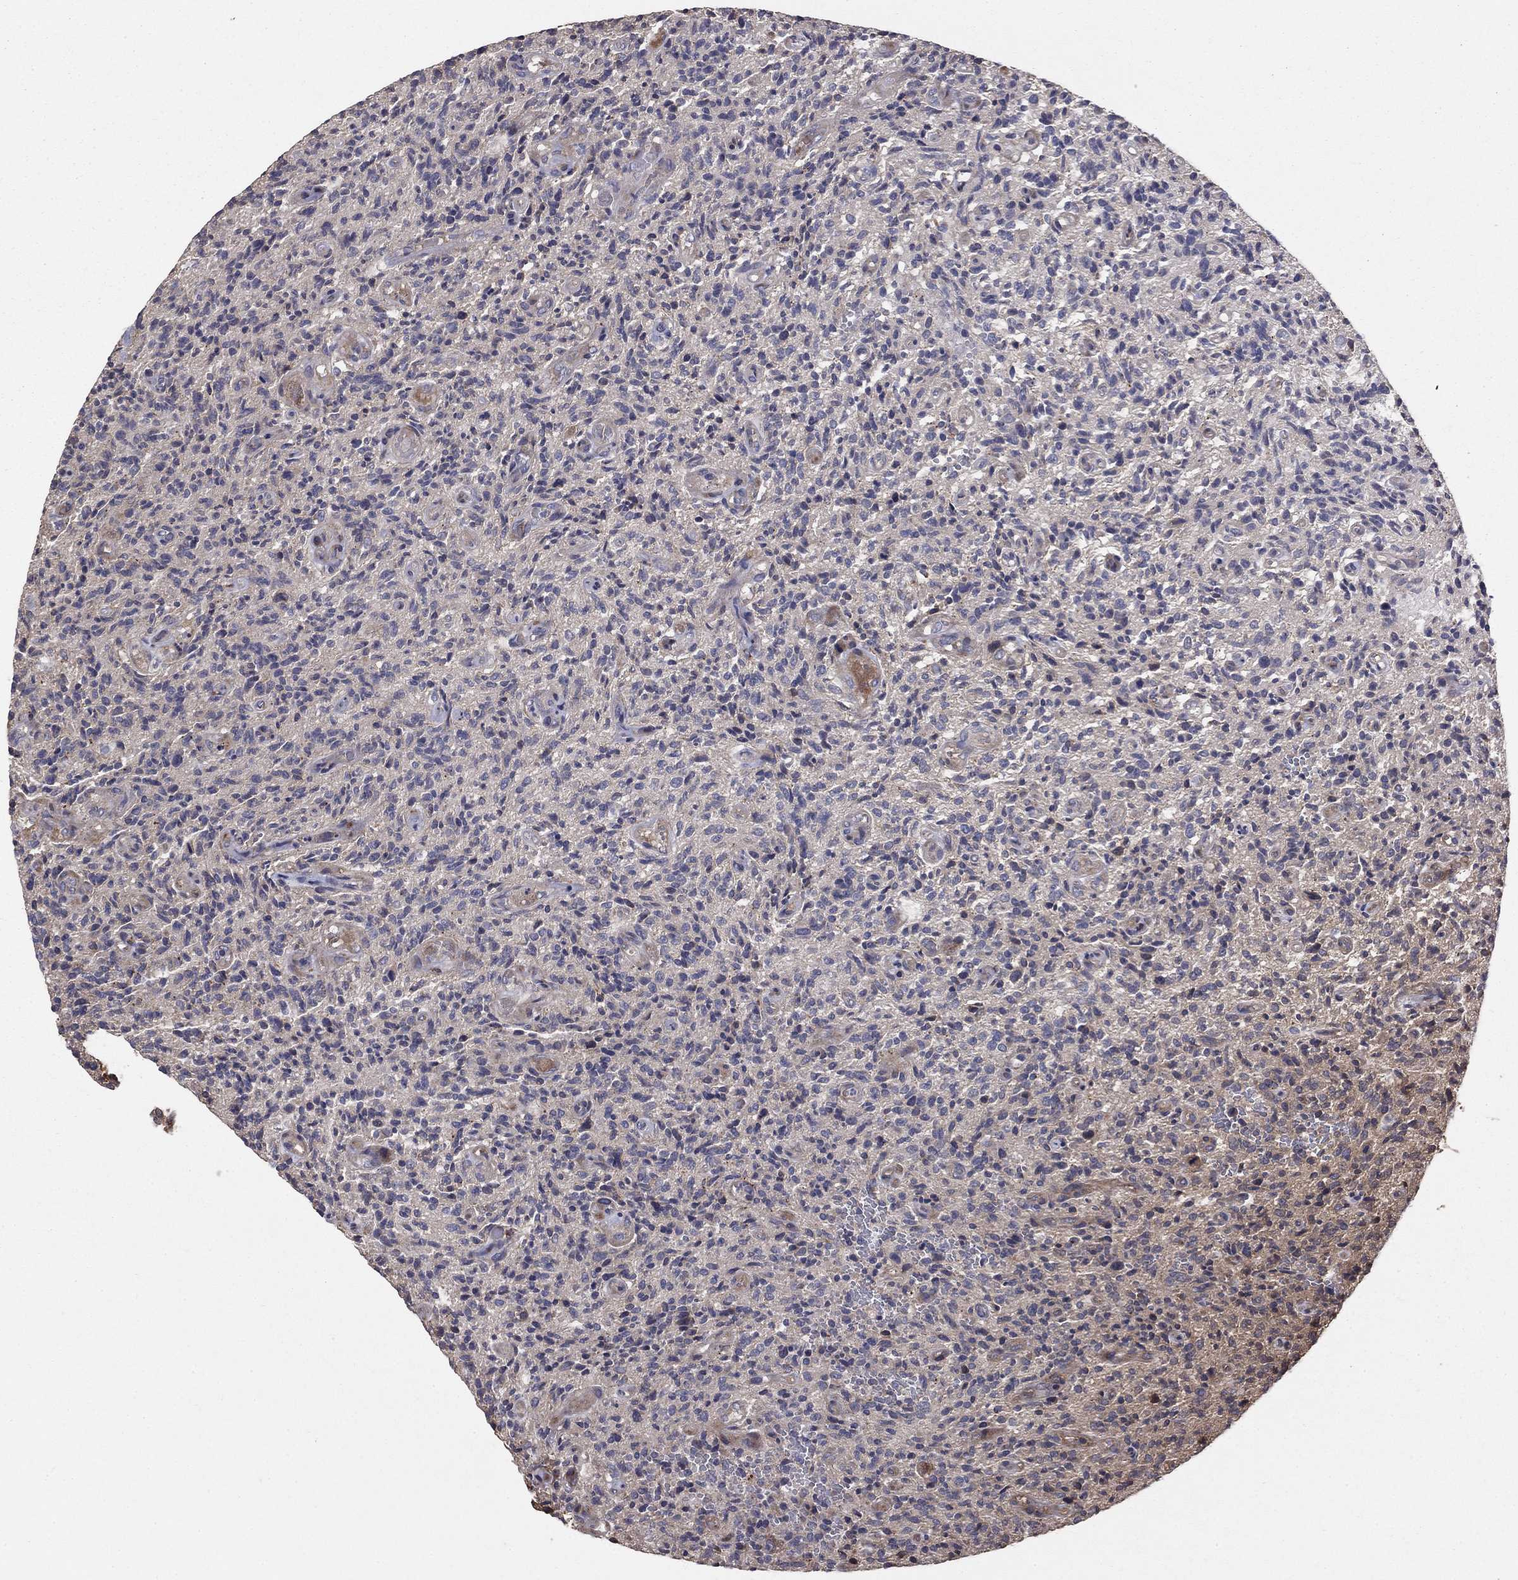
{"staining": {"intensity": "negative", "quantity": "none", "location": "none"}, "tissue": "glioma", "cell_type": "Tumor cells", "image_type": "cancer", "snomed": [{"axis": "morphology", "description": "Glioma, malignant, High grade"}, {"axis": "topography", "description": "Brain"}], "caption": "A micrograph of human glioma is negative for staining in tumor cells.", "gene": "BABAM2", "patient": {"sex": "male", "age": 64}}